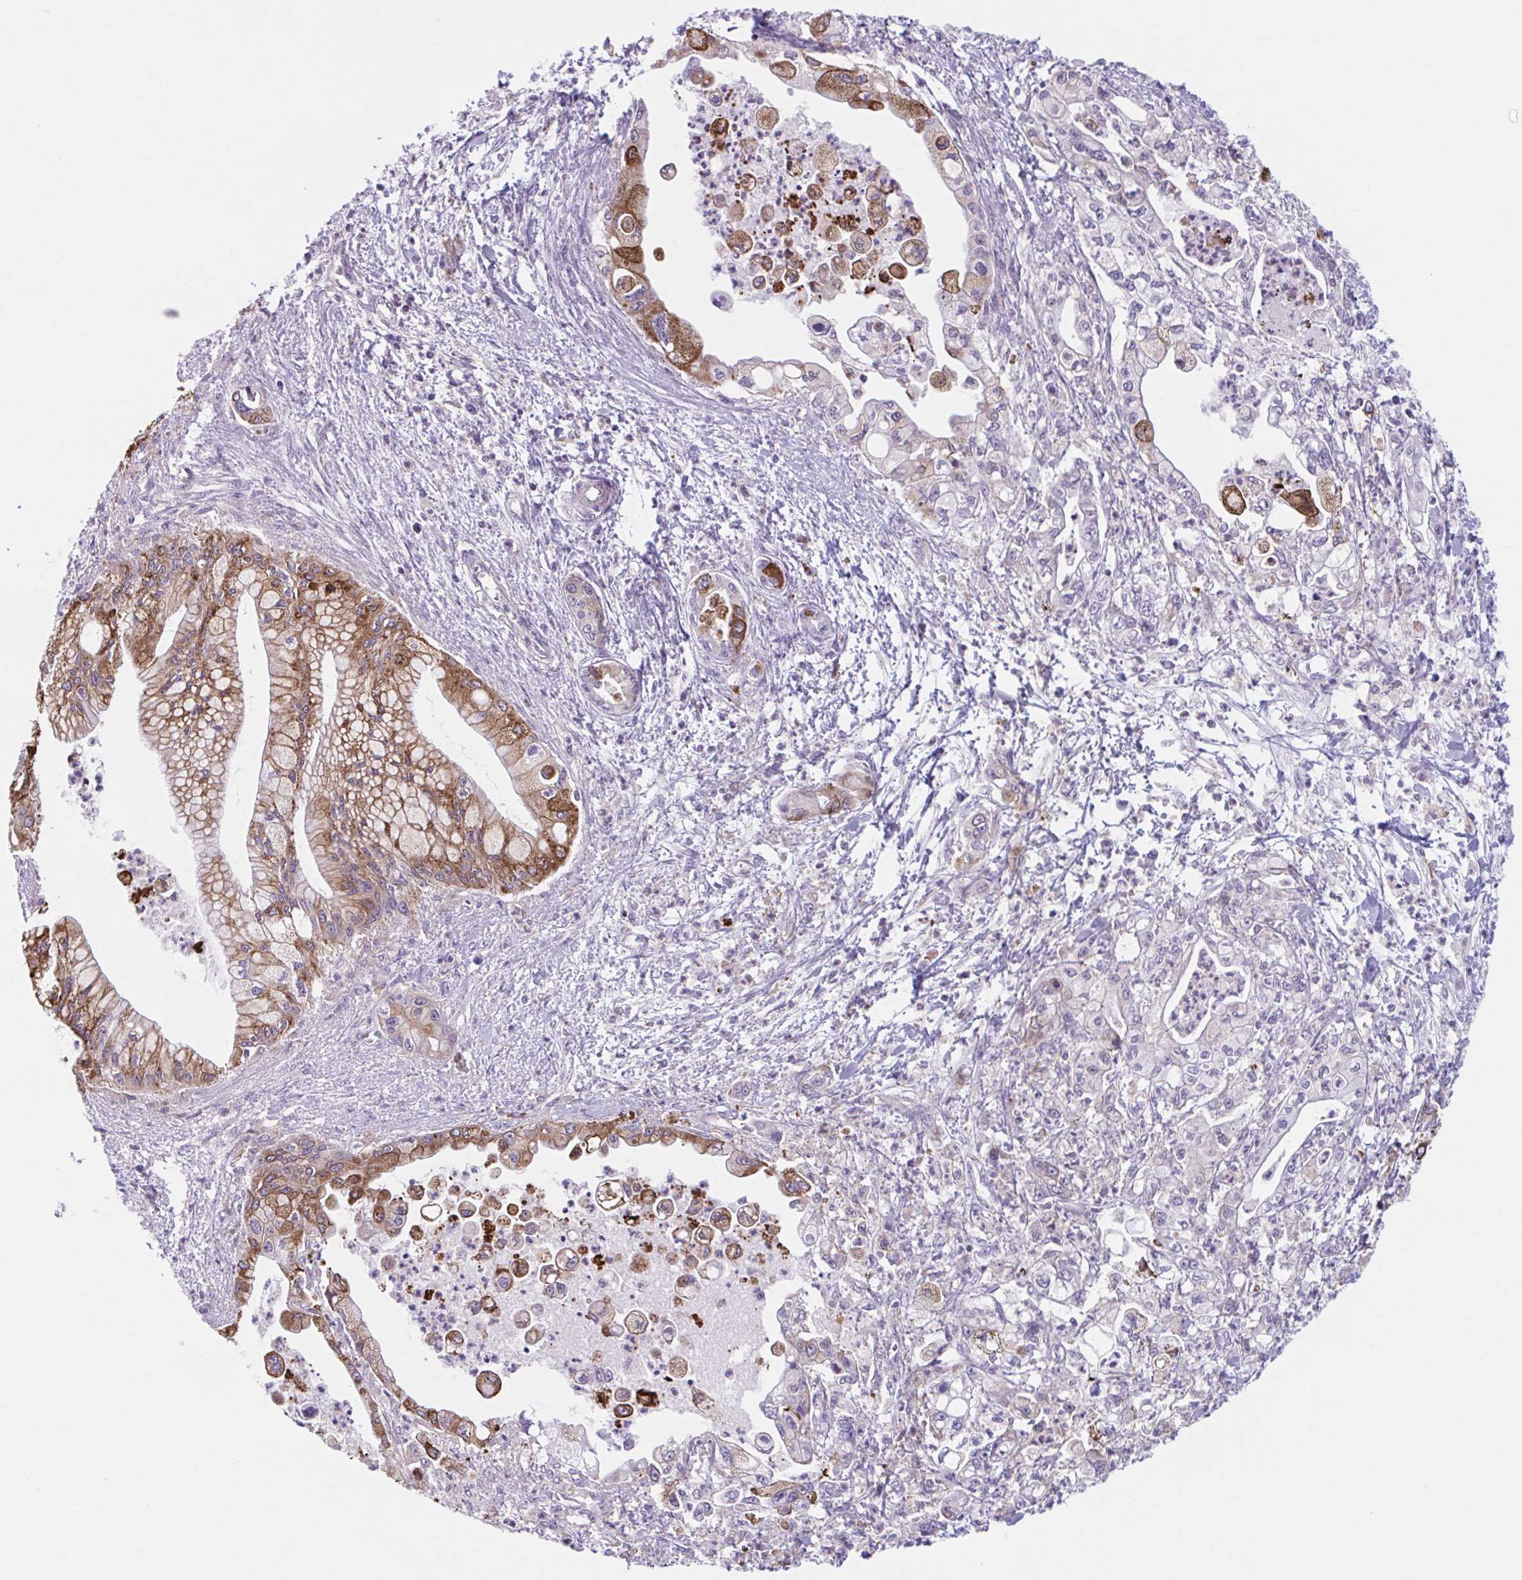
{"staining": {"intensity": "strong", "quantity": "25%-75%", "location": "cytoplasmic/membranous"}, "tissue": "pancreatic cancer", "cell_type": "Tumor cells", "image_type": "cancer", "snomed": [{"axis": "morphology", "description": "Adenocarcinoma, NOS"}, {"axis": "topography", "description": "Pancreas"}], "caption": "The histopathology image shows staining of pancreatic adenocarcinoma, revealing strong cytoplasmic/membranous protein staining (brown color) within tumor cells.", "gene": "ADAT3", "patient": {"sex": "male", "age": 61}}